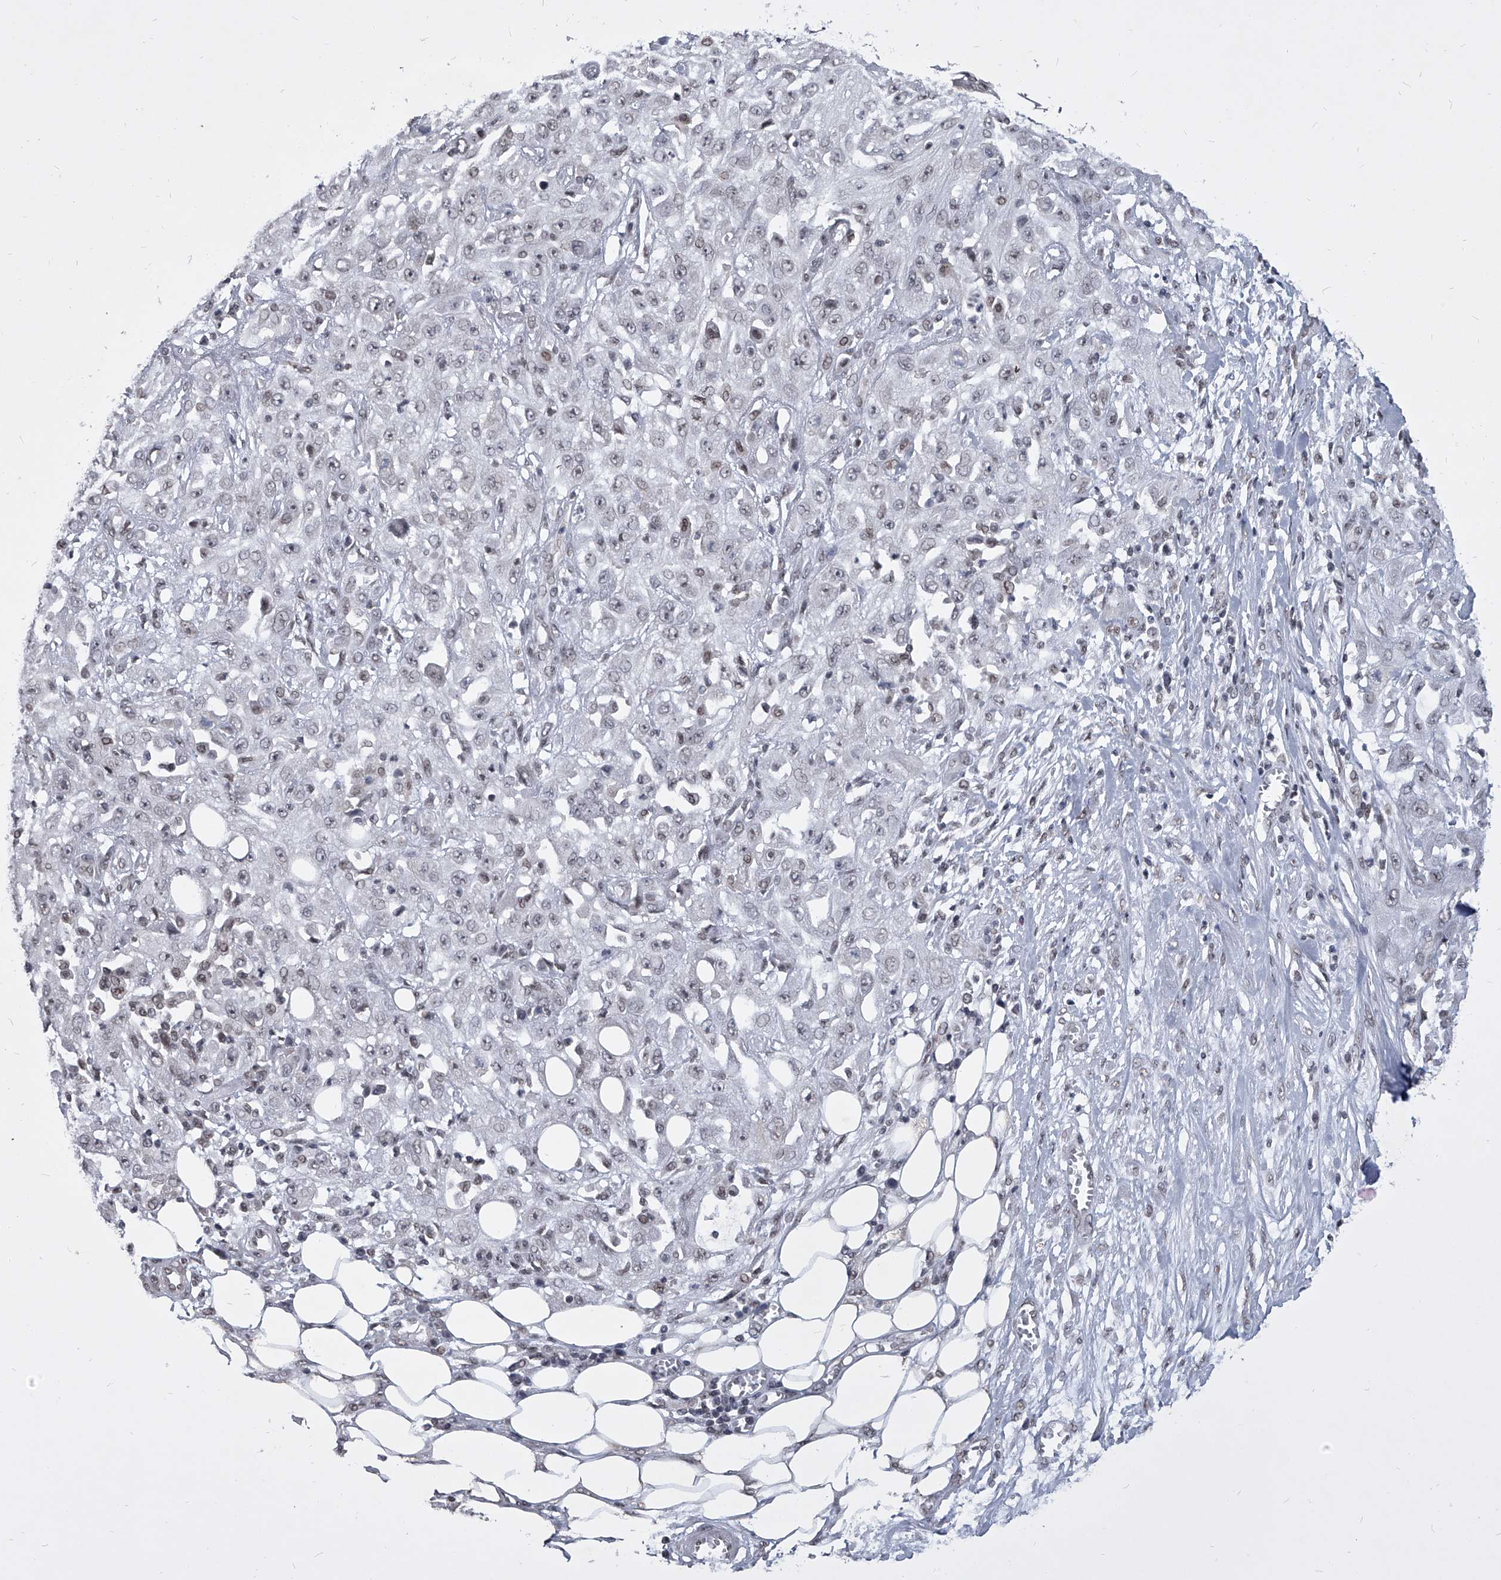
{"staining": {"intensity": "negative", "quantity": "none", "location": "none"}, "tissue": "skin cancer", "cell_type": "Tumor cells", "image_type": "cancer", "snomed": [{"axis": "morphology", "description": "Squamous cell carcinoma, NOS"}, {"axis": "morphology", "description": "Squamous cell carcinoma, metastatic, NOS"}, {"axis": "topography", "description": "Skin"}, {"axis": "topography", "description": "Lymph node"}], "caption": "Immunohistochemistry of skin squamous cell carcinoma displays no expression in tumor cells.", "gene": "PPIL4", "patient": {"sex": "male", "age": 75}}